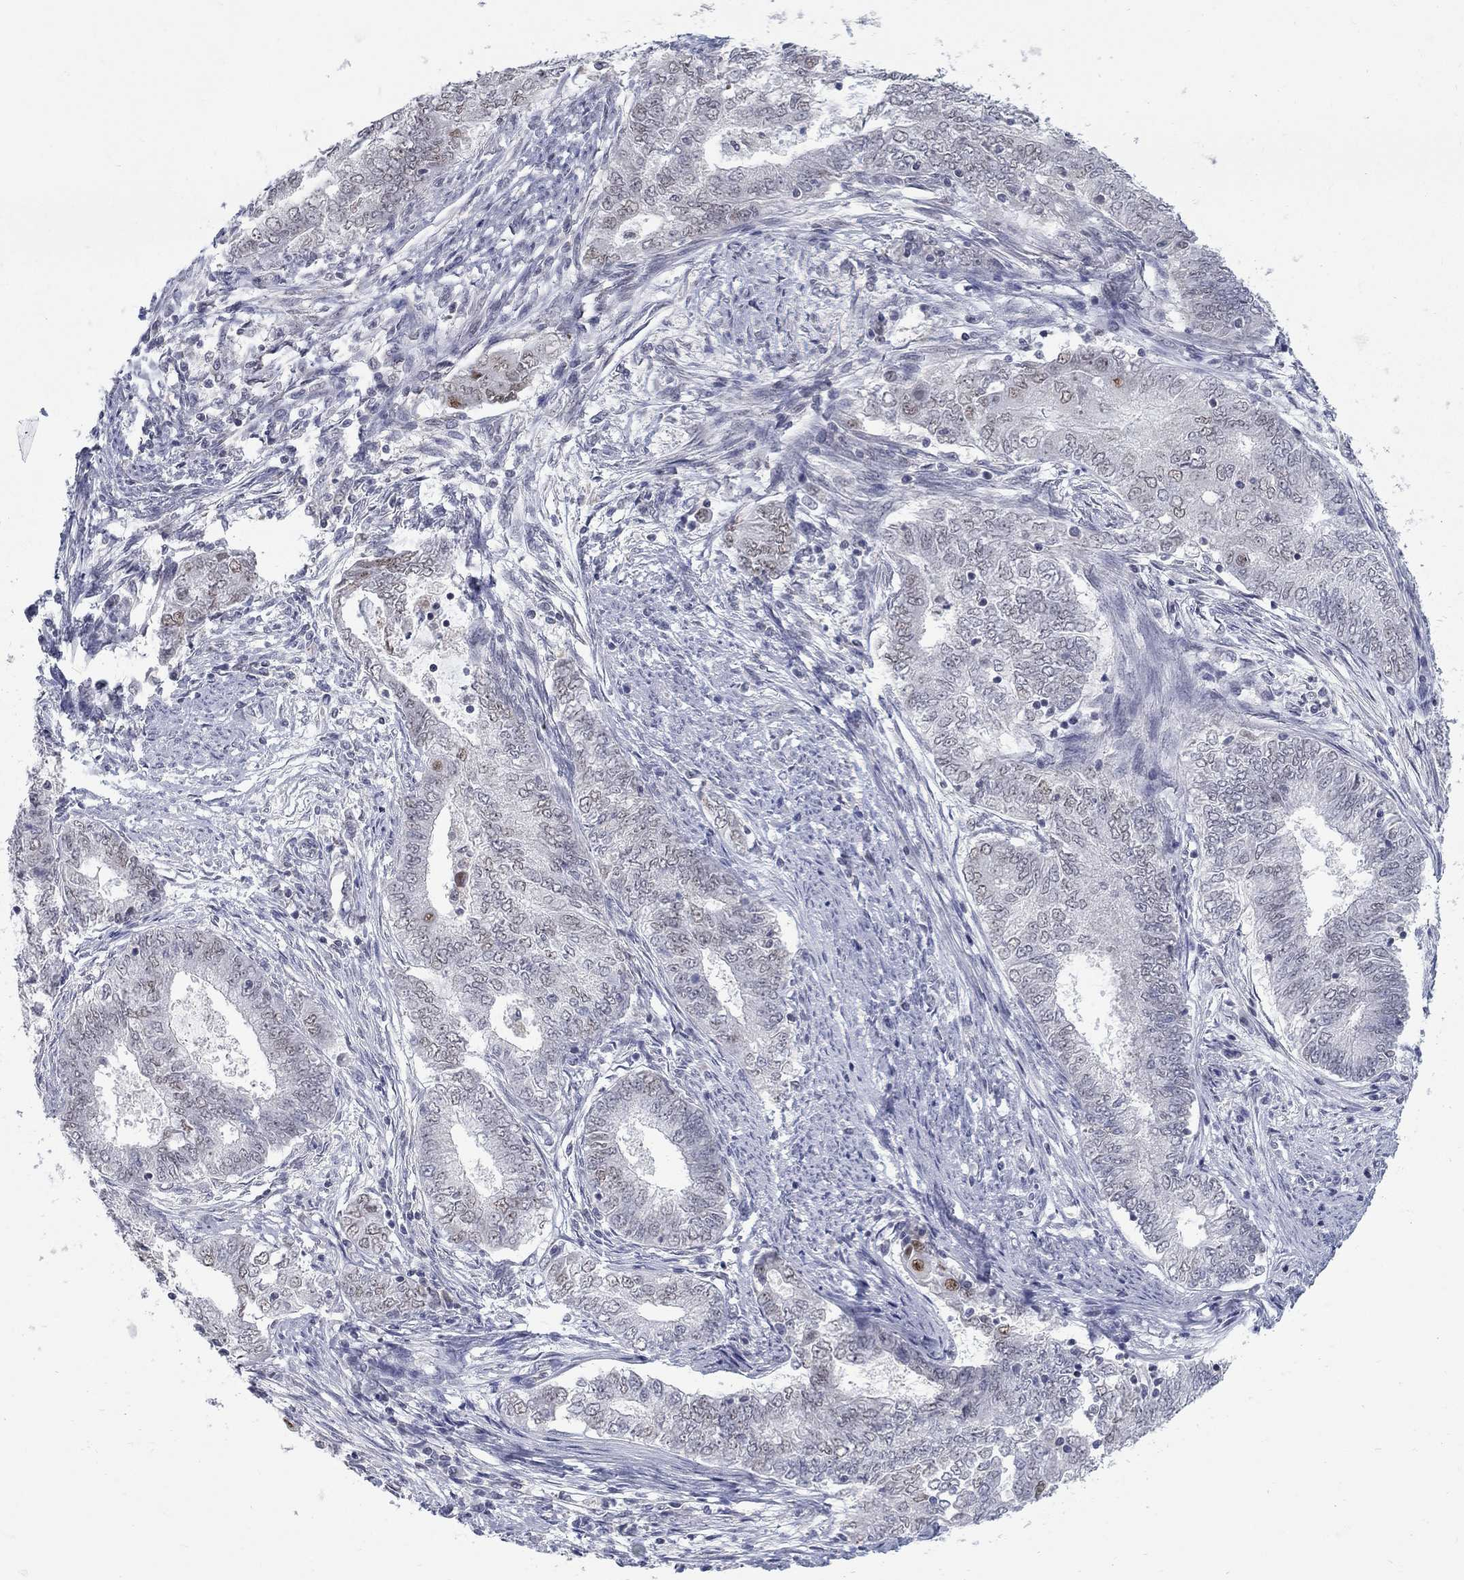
{"staining": {"intensity": "negative", "quantity": "none", "location": "none"}, "tissue": "endometrial cancer", "cell_type": "Tumor cells", "image_type": "cancer", "snomed": [{"axis": "morphology", "description": "Adenocarcinoma, NOS"}, {"axis": "topography", "description": "Endometrium"}], "caption": "Immunohistochemistry (IHC) image of neoplastic tissue: human endometrial adenocarcinoma stained with DAB demonstrates no significant protein expression in tumor cells. Brightfield microscopy of immunohistochemistry (IHC) stained with DAB (3,3'-diaminobenzidine) (brown) and hematoxylin (blue), captured at high magnification.", "gene": "GCFC2", "patient": {"sex": "female", "age": 62}}